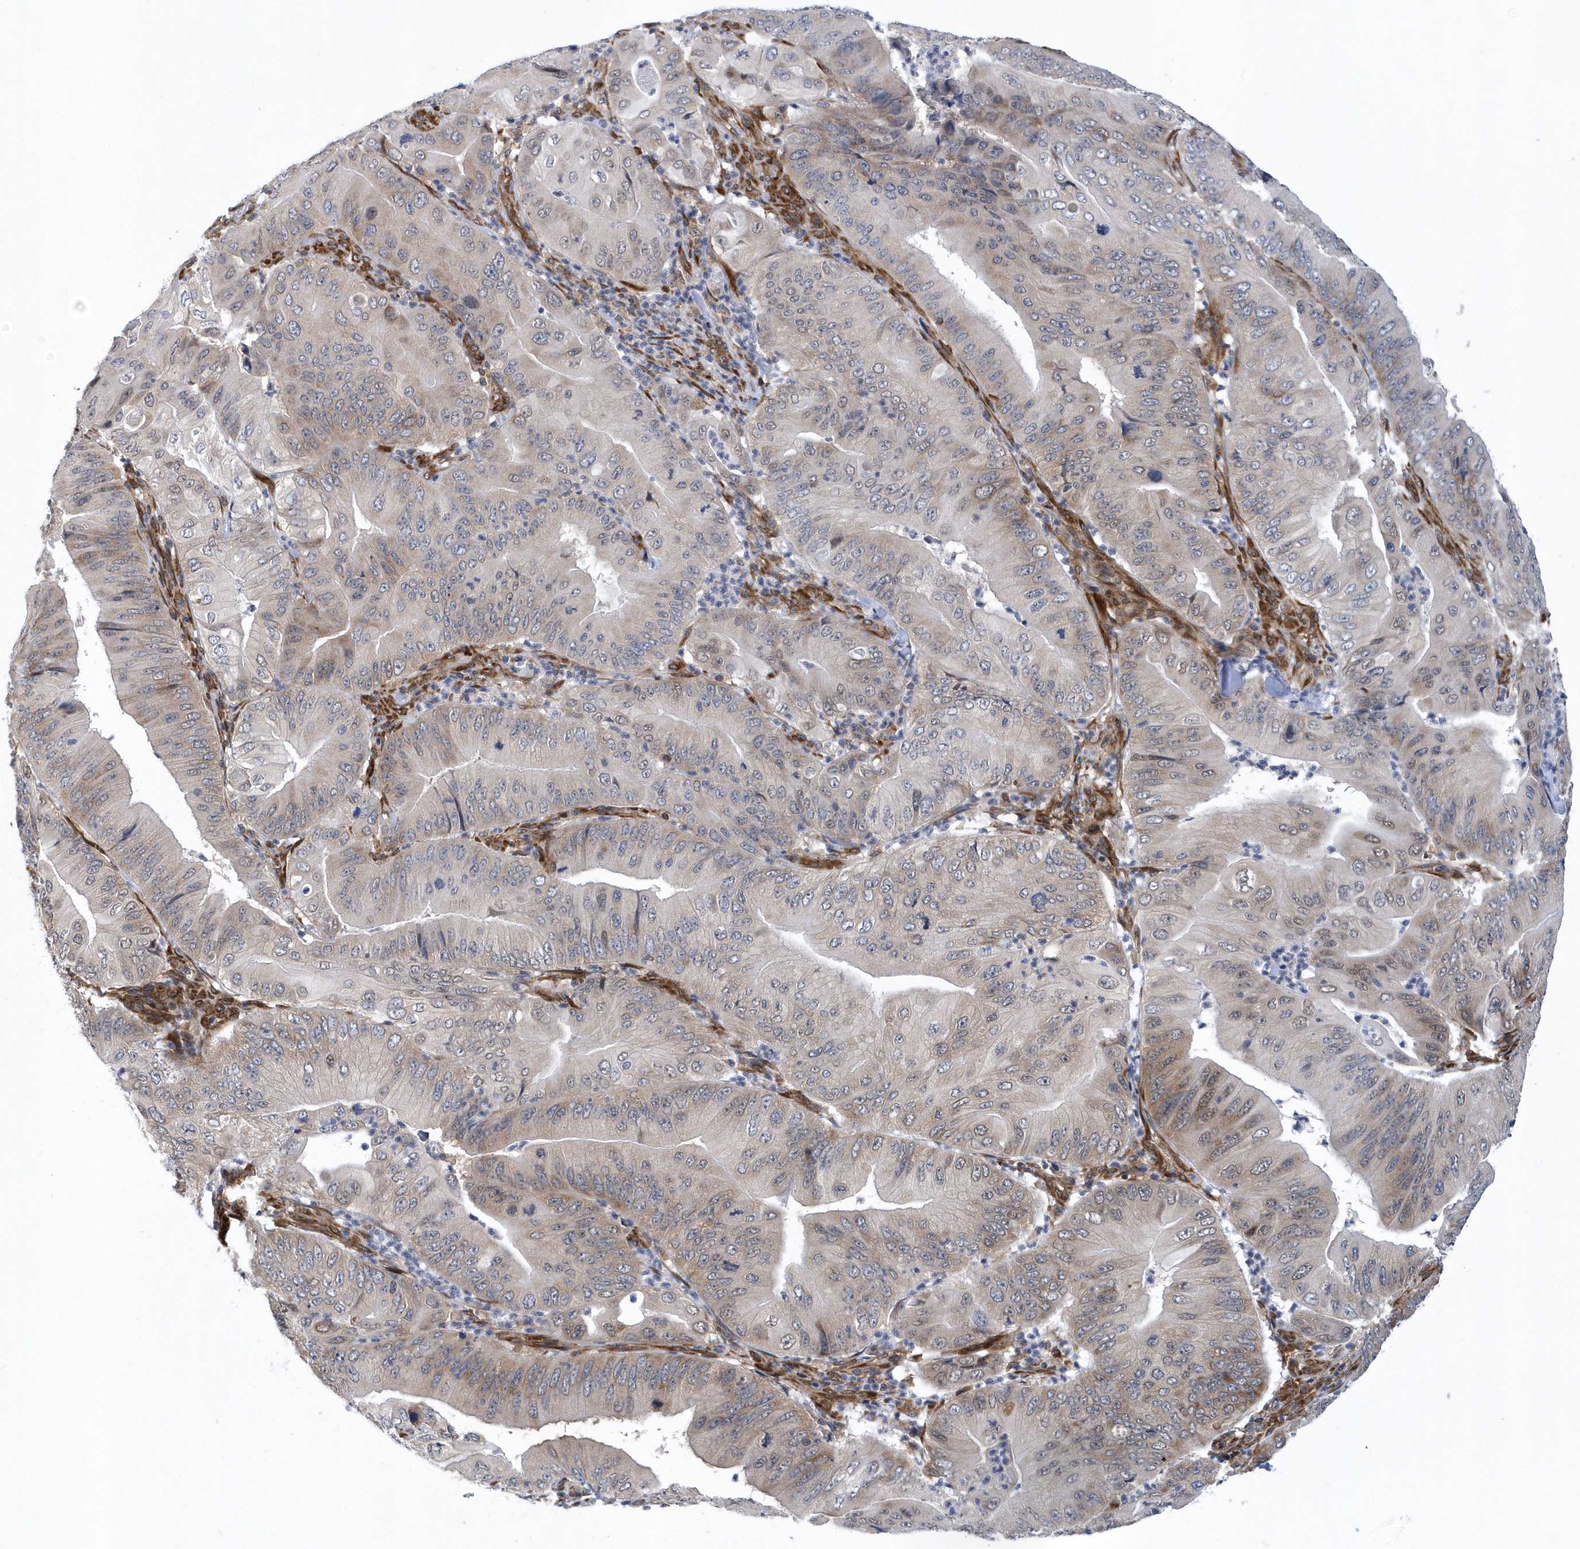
{"staining": {"intensity": "weak", "quantity": "<25%", "location": "cytoplasmic/membranous"}, "tissue": "pancreatic cancer", "cell_type": "Tumor cells", "image_type": "cancer", "snomed": [{"axis": "morphology", "description": "Adenocarcinoma, NOS"}, {"axis": "topography", "description": "Pancreas"}], "caption": "Immunohistochemical staining of pancreatic cancer reveals no significant expression in tumor cells.", "gene": "PHF1", "patient": {"sex": "female", "age": 77}}